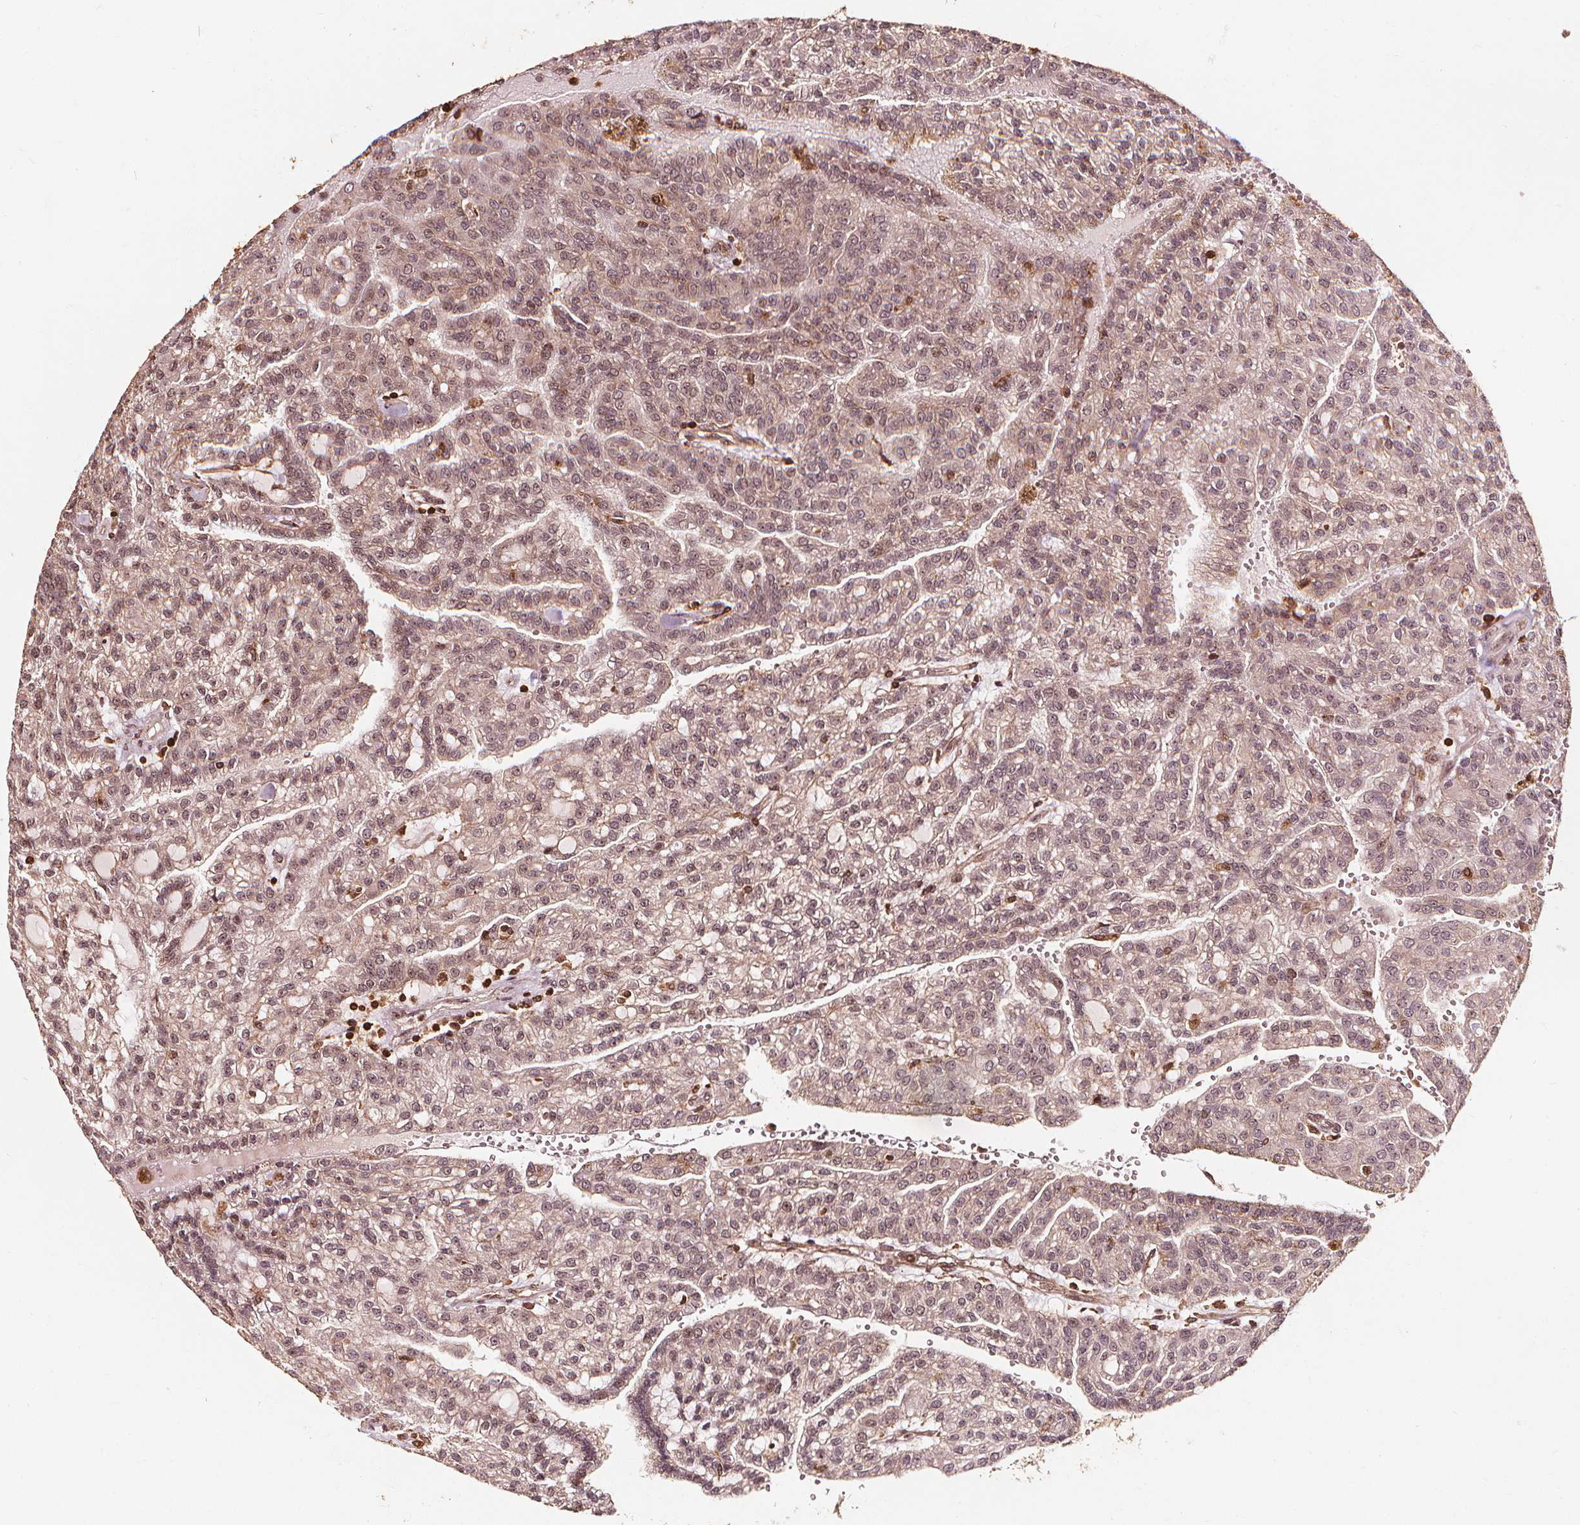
{"staining": {"intensity": "weak", "quantity": ">75%", "location": "cytoplasmic/membranous,nuclear"}, "tissue": "renal cancer", "cell_type": "Tumor cells", "image_type": "cancer", "snomed": [{"axis": "morphology", "description": "Adenocarcinoma, NOS"}, {"axis": "topography", "description": "Kidney"}], "caption": "Renal cancer (adenocarcinoma) stained with a brown dye exhibits weak cytoplasmic/membranous and nuclear positive positivity in about >75% of tumor cells.", "gene": "EXOSC9", "patient": {"sex": "male", "age": 63}}